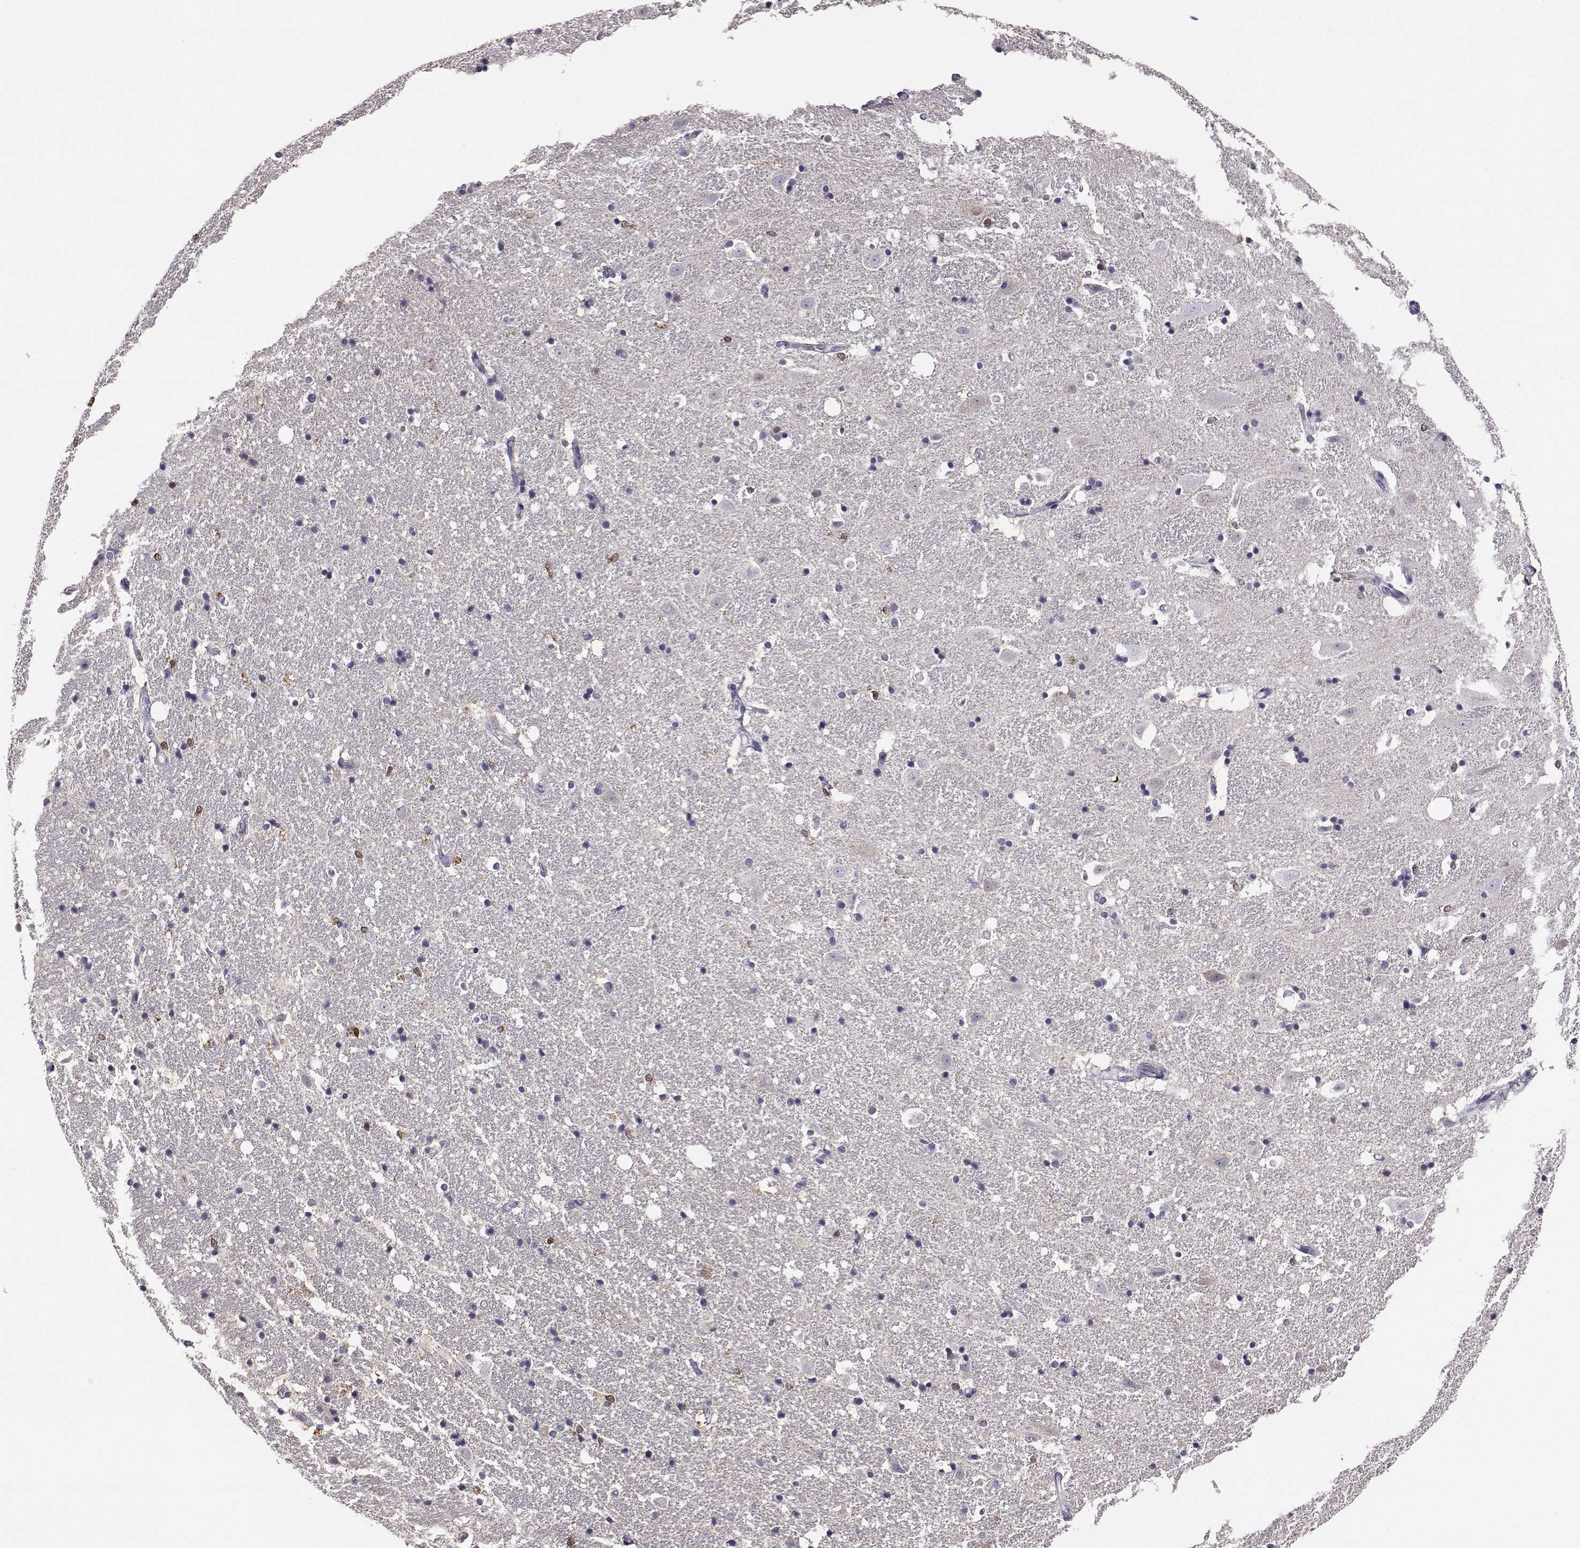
{"staining": {"intensity": "negative", "quantity": "none", "location": "none"}, "tissue": "hippocampus", "cell_type": "Glial cells", "image_type": "normal", "snomed": [{"axis": "morphology", "description": "Normal tissue, NOS"}, {"axis": "topography", "description": "Hippocampus"}], "caption": "IHC photomicrograph of unremarkable hippocampus: hippocampus stained with DAB (3,3'-diaminobenzidine) demonstrates no significant protein expression in glial cells.", "gene": "AKR1B1", "patient": {"sex": "male", "age": 49}}